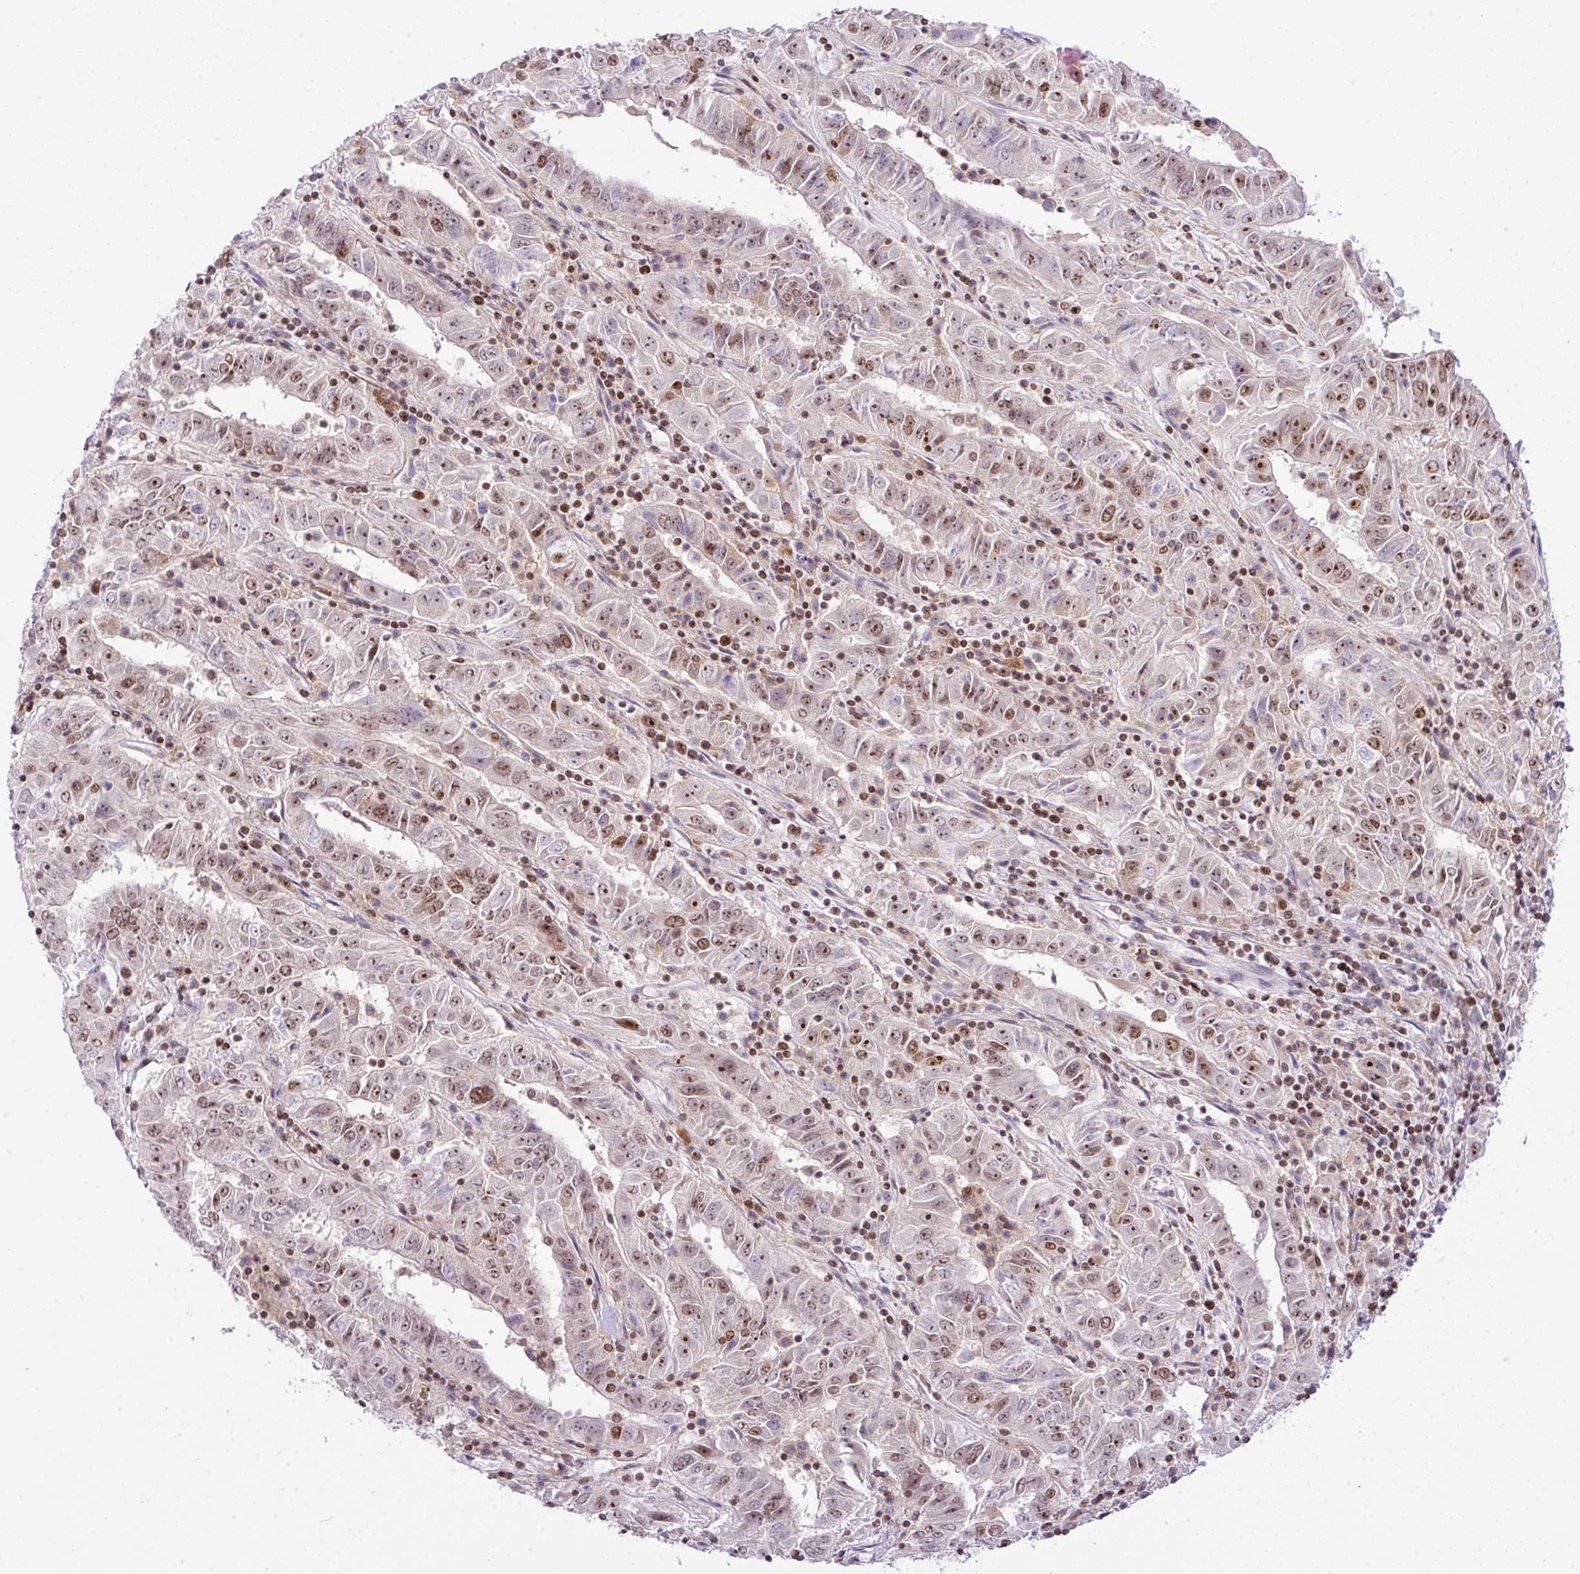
{"staining": {"intensity": "moderate", "quantity": "25%-75%", "location": "nuclear"}, "tissue": "pancreatic cancer", "cell_type": "Tumor cells", "image_type": "cancer", "snomed": [{"axis": "morphology", "description": "Adenocarcinoma, NOS"}, {"axis": "topography", "description": "Pancreas"}], "caption": "A brown stain shows moderate nuclear positivity of a protein in human pancreatic cancer (adenocarcinoma) tumor cells.", "gene": "CCDC137", "patient": {"sex": "male", "age": 63}}